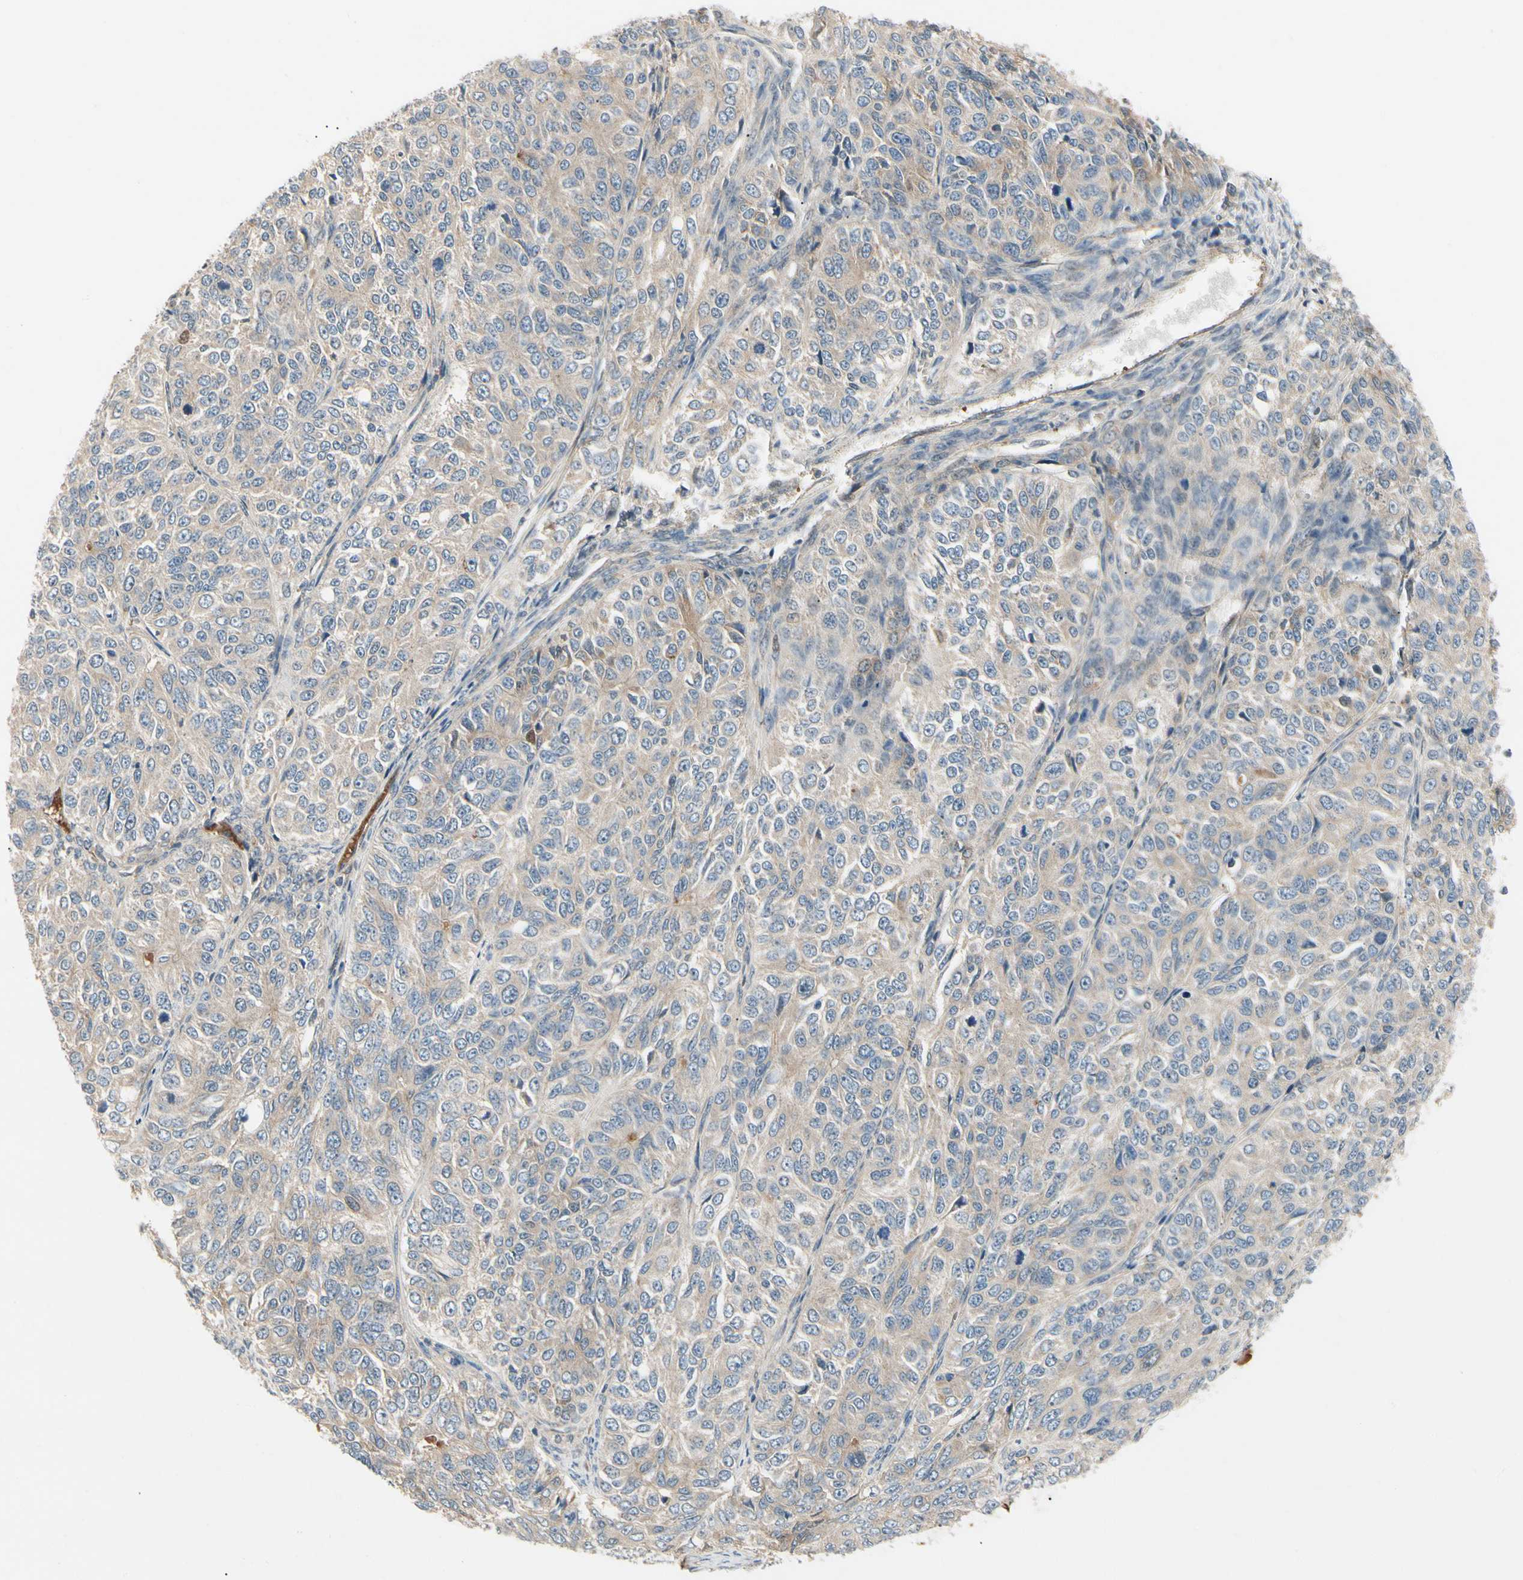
{"staining": {"intensity": "weak", "quantity": ">75%", "location": "cytoplasmic/membranous"}, "tissue": "ovarian cancer", "cell_type": "Tumor cells", "image_type": "cancer", "snomed": [{"axis": "morphology", "description": "Carcinoma, endometroid"}, {"axis": "topography", "description": "Ovary"}], "caption": "Weak cytoplasmic/membranous protein expression is present in about >75% of tumor cells in ovarian cancer. The protein is stained brown, and the nuclei are stained in blue (DAB IHC with brightfield microscopy, high magnification).", "gene": "RNF14", "patient": {"sex": "female", "age": 51}}